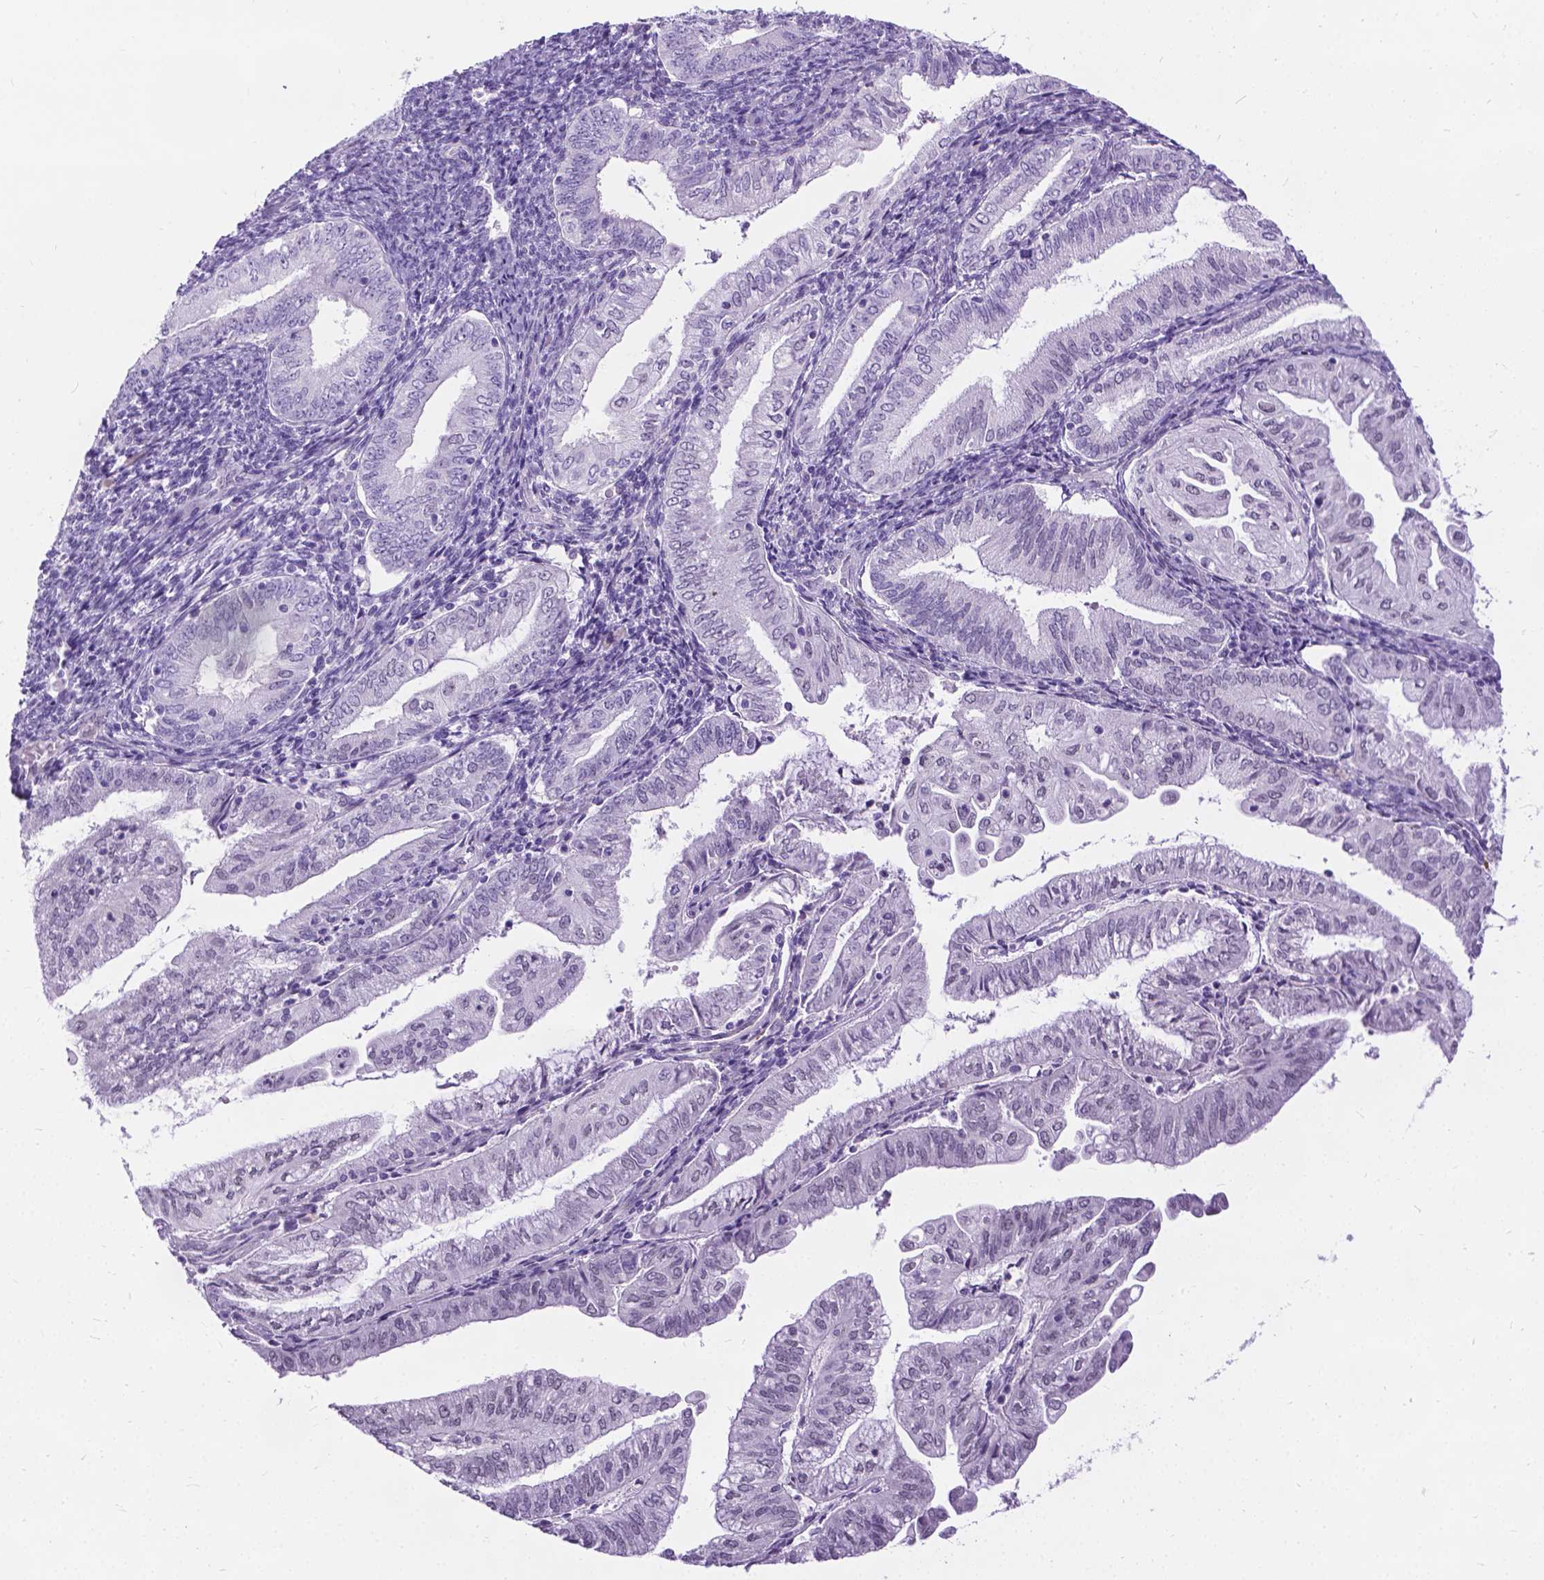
{"staining": {"intensity": "negative", "quantity": "none", "location": "none"}, "tissue": "endometrial cancer", "cell_type": "Tumor cells", "image_type": "cancer", "snomed": [{"axis": "morphology", "description": "Adenocarcinoma, NOS"}, {"axis": "topography", "description": "Endometrium"}], "caption": "Endometrial adenocarcinoma stained for a protein using immunohistochemistry demonstrates no expression tumor cells.", "gene": "PROB1", "patient": {"sex": "female", "age": 55}}